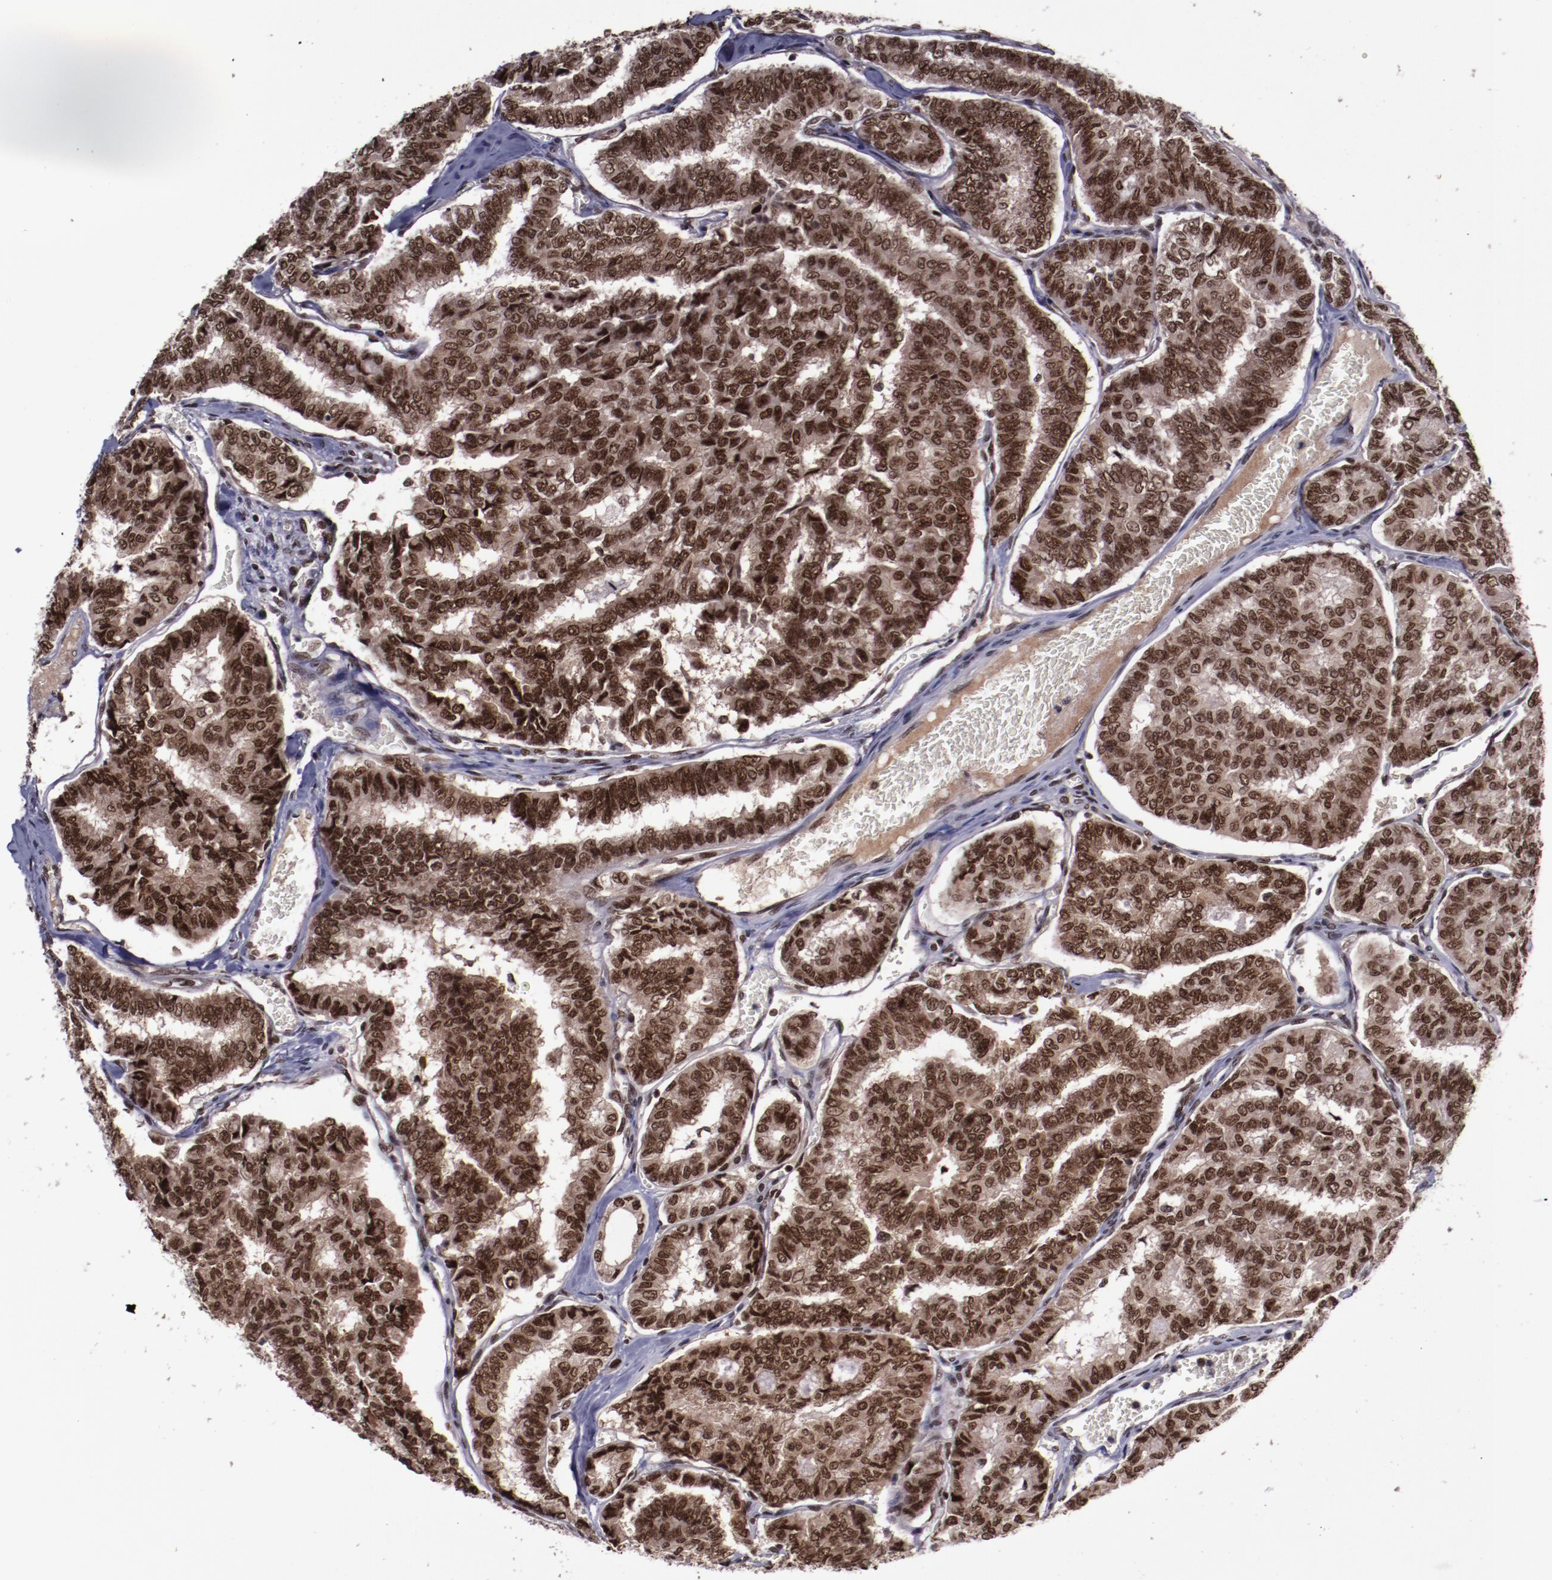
{"staining": {"intensity": "strong", "quantity": ">75%", "location": "cytoplasmic/membranous,nuclear"}, "tissue": "thyroid cancer", "cell_type": "Tumor cells", "image_type": "cancer", "snomed": [{"axis": "morphology", "description": "Papillary adenocarcinoma, NOS"}, {"axis": "topography", "description": "Thyroid gland"}], "caption": "Strong cytoplasmic/membranous and nuclear protein positivity is appreciated in approximately >75% of tumor cells in thyroid cancer (papillary adenocarcinoma). Using DAB (brown) and hematoxylin (blue) stains, captured at high magnification using brightfield microscopy.", "gene": "ERH", "patient": {"sex": "female", "age": 35}}